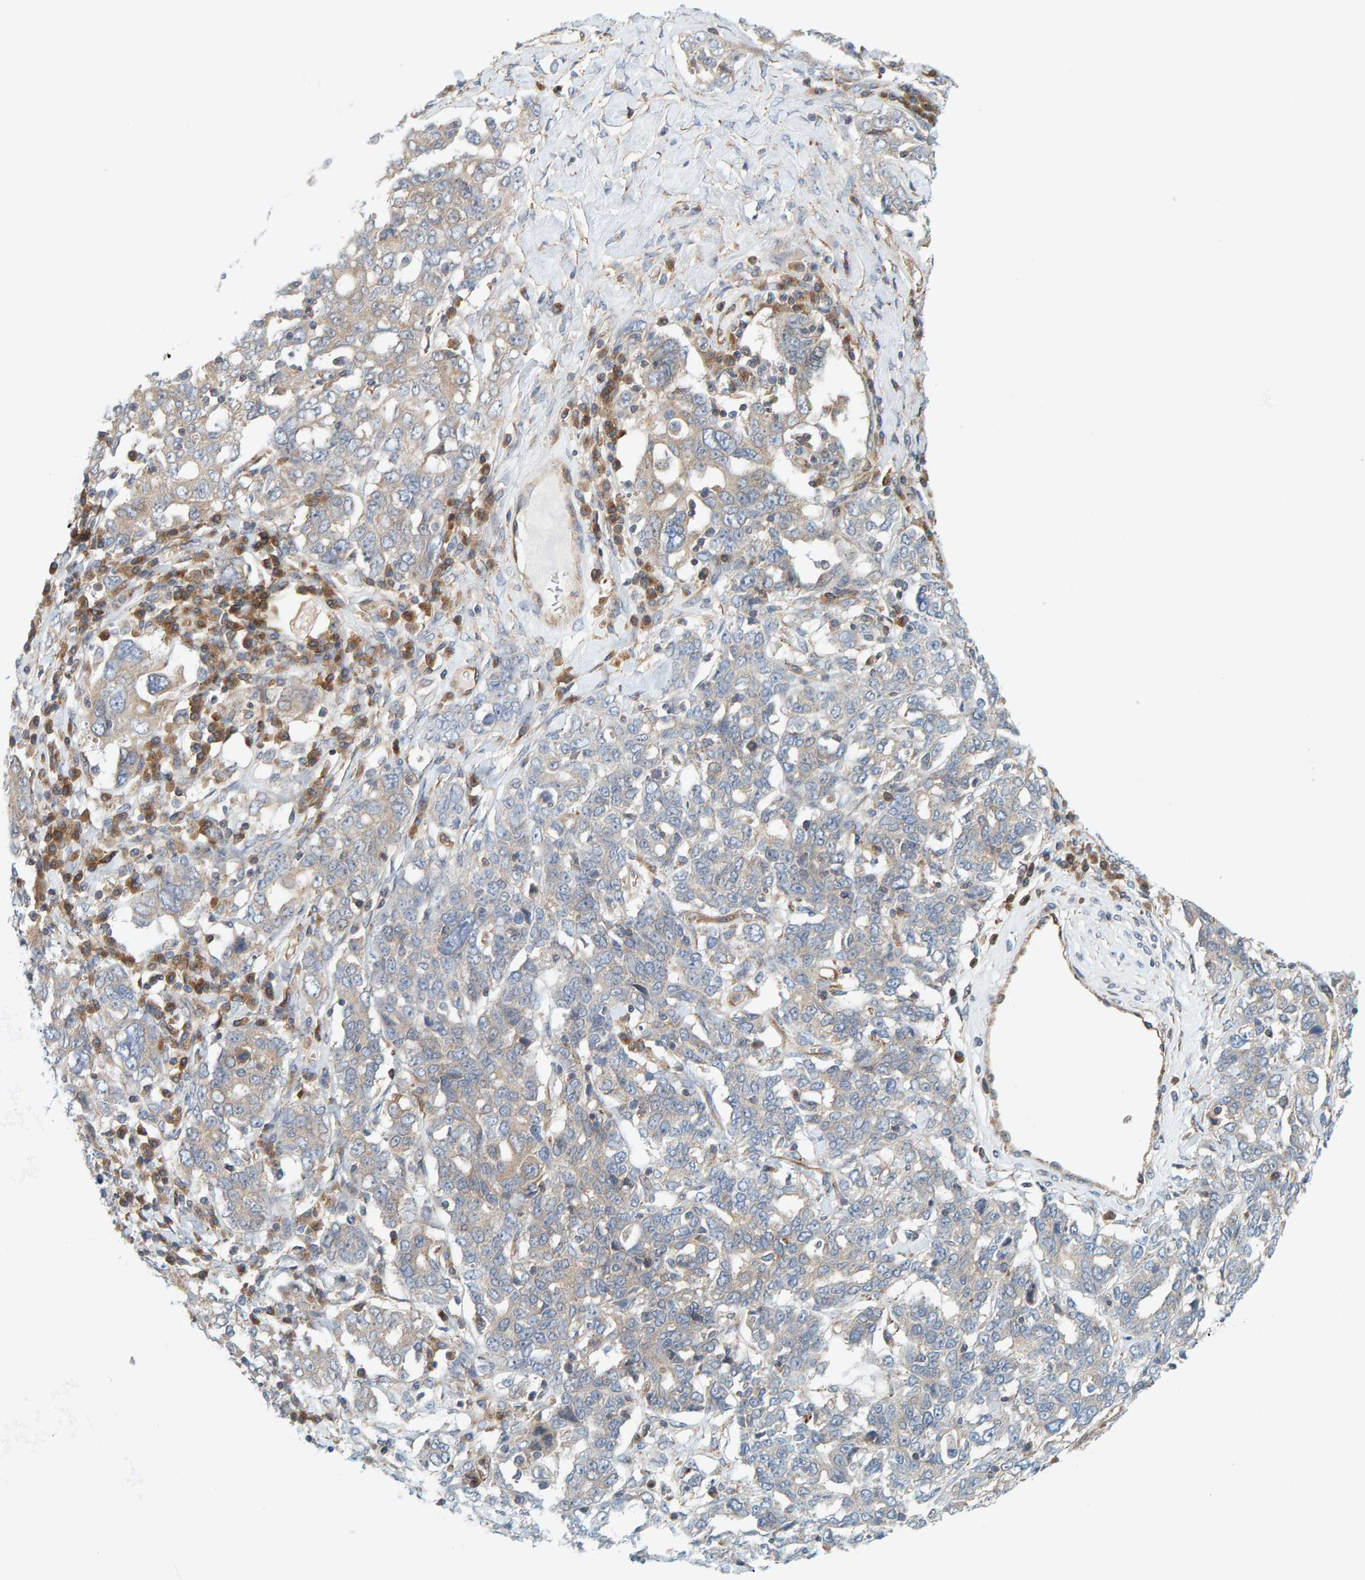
{"staining": {"intensity": "weak", "quantity": "<25%", "location": "cytoplasmic/membranous"}, "tissue": "ovarian cancer", "cell_type": "Tumor cells", "image_type": "cancer", "snomed": [{"axis": "morphology", "description": "Carcinoma, endometroid"}, {"axis": "topography", "description": "Ovary"}], "caption": "Tumor cells are negative for protein expression in human endometroid carcinoma (ovarian).", "gene": "PRKD2", "patient": {"sex": "female", "age": 62}}